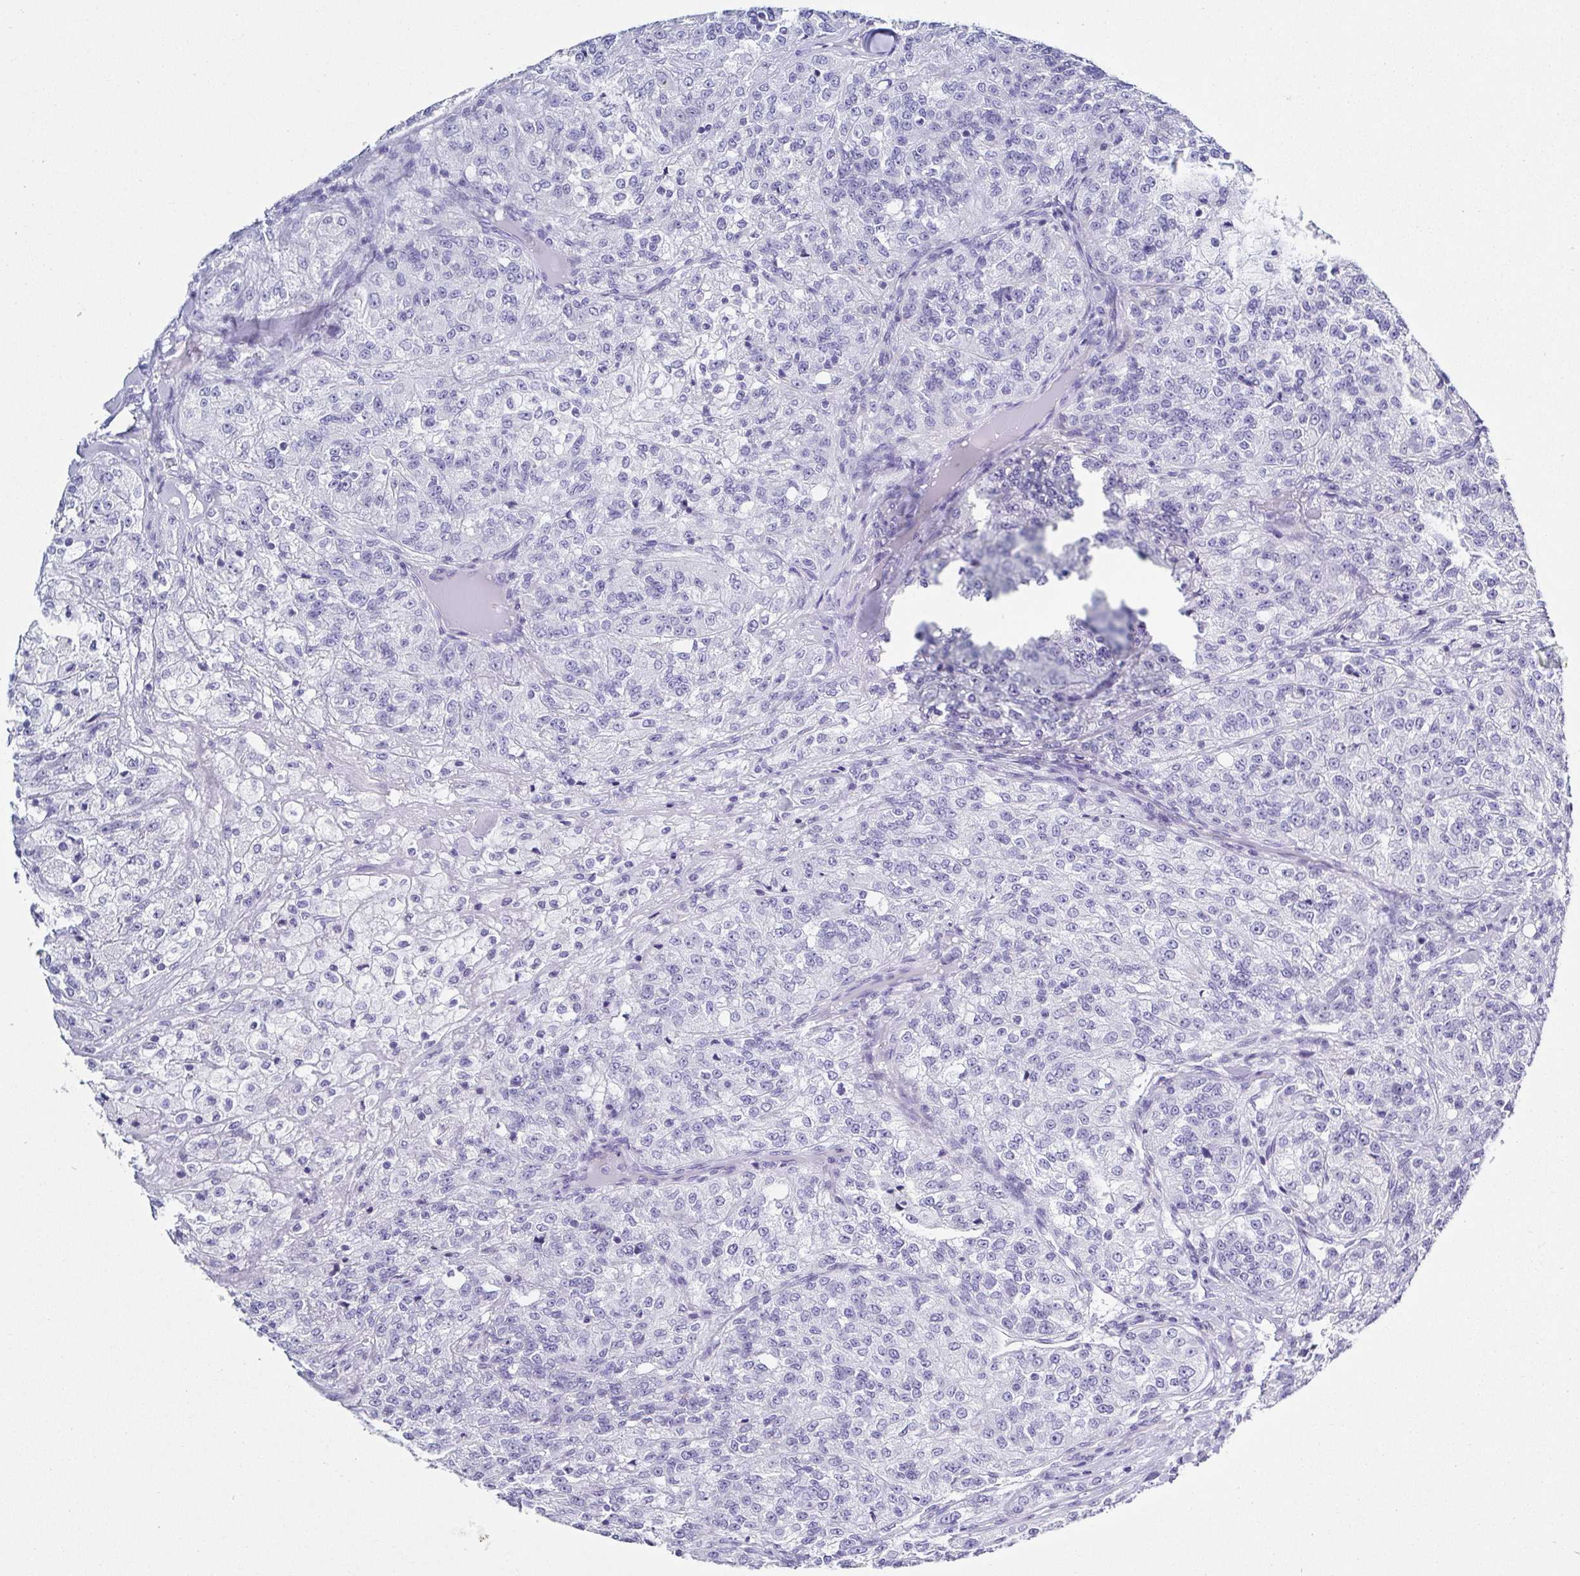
{"staining": {"intensity": "negative", "quantity": "none", "location": "none"}, "tissue": "renal cancer", "cell_type": "Tumor cells", "image_type": "cancer", "snomed": [{"axis": "morphology", "description": "Adenocarcinoma, NOS"}, {"axis": "topography", "description": "Kidney"}], "caption": "Adenocarcinoma (renal) stained for a protein using IHC exhibits no expression tumor cells.", "gene": "TNNT2", "patient": {"sex": "female", "age": 63}}